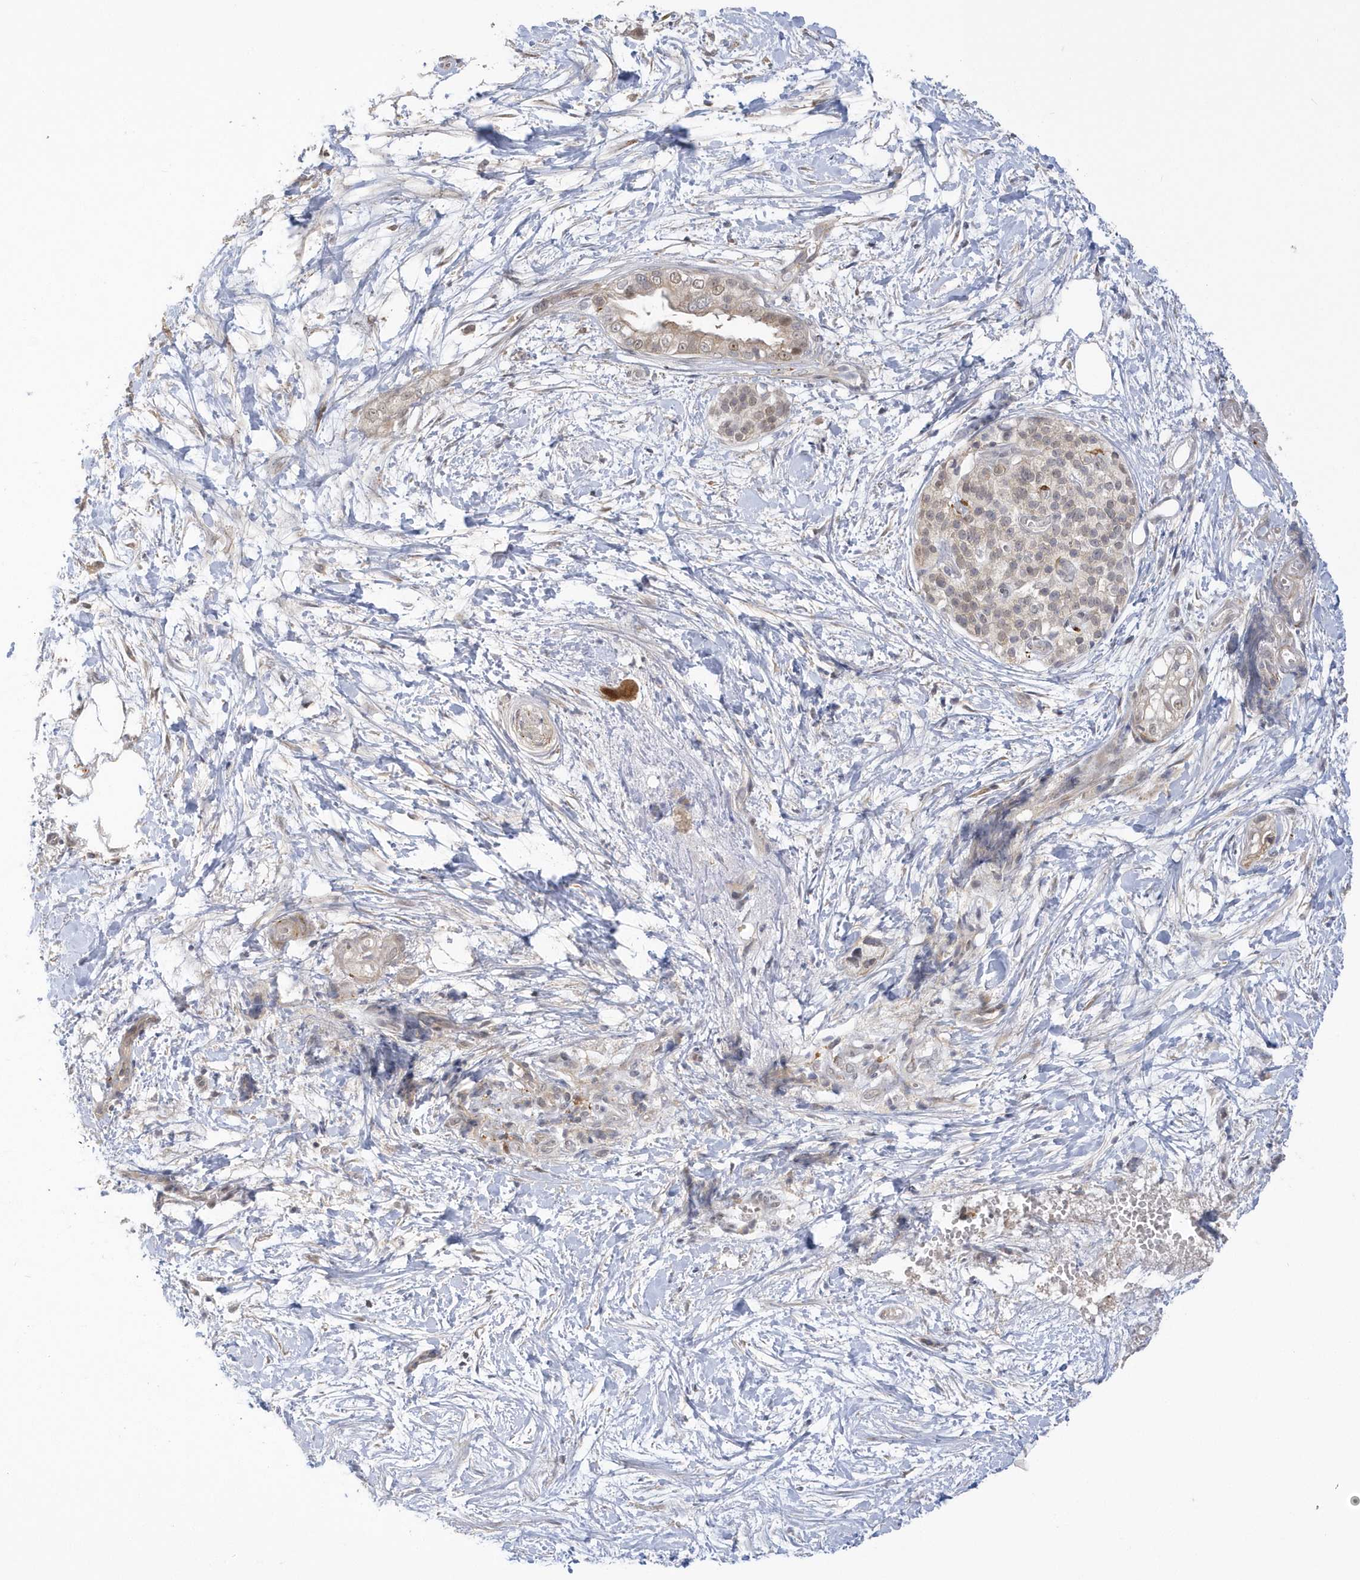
{"staining": {"intensity": "weak", "quantity": "25%-75%", "location": "cytoplasmic/membranous,nuclear"}, "tissue": "pancreatic cancer", "cell_type": "Tumor cells", "image_type": "cancer", "snomed": [{"axis": "morphology", "description": "Adenocarcinoma, NOS"}, {"axis": "topography", "description": "Pancreas"}], "caption": "IHC image of human pancreatic cancer stained for a protein (brown), which exhibits low levels of weak cytoplasmic/membranous and nuclear expression in approximately 25%-75% of tumor cells.", "gene": "NAF1", "patient": {"sex": "male", "age": 68}}